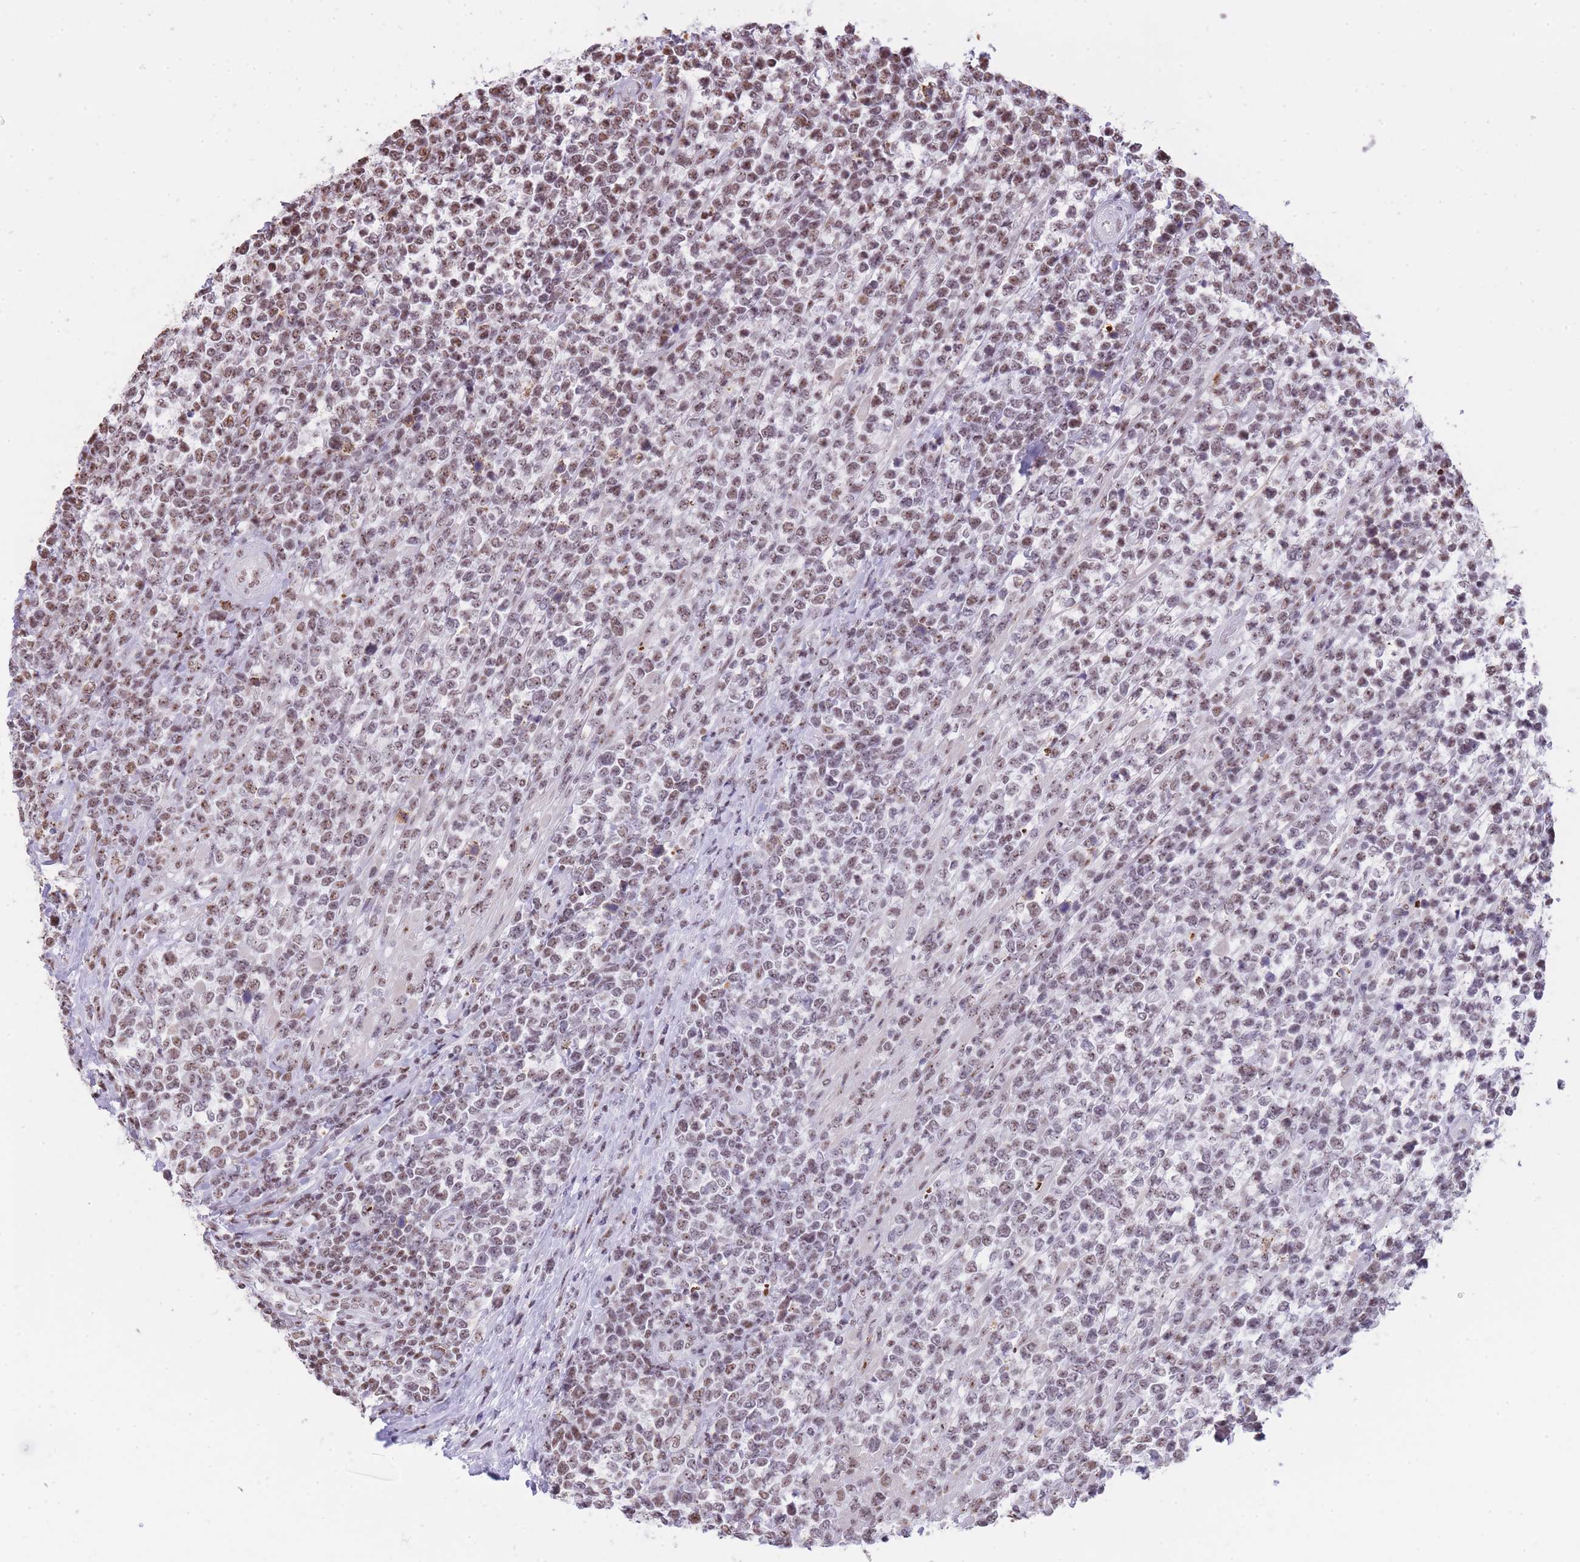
{"staining": {"intensity": "moderate", "quantity": "25%-75%", "location": "nuclear"}, "tissue": "lymphoma", "cell_type": "Tumor cells", "image_type": "cancer", "snomed": [{"axis": "morphology", "description": "Malignant lymphoma, non-Hodgkin's type, High grade"}, {"axis": "topography", "description": "Soft tissue"}], "caption": "This photomicrograph displays high-grade malignant lymphoma, non-Hodgkin's type stained with immunohistochemistry to label a protein in brown. The nuclear of tumor cells show moderate positivity for the protein. Nuclei are counter-stained blue.", "gene": "EVC2", "patient": {"sex": "female", "age": 56}}